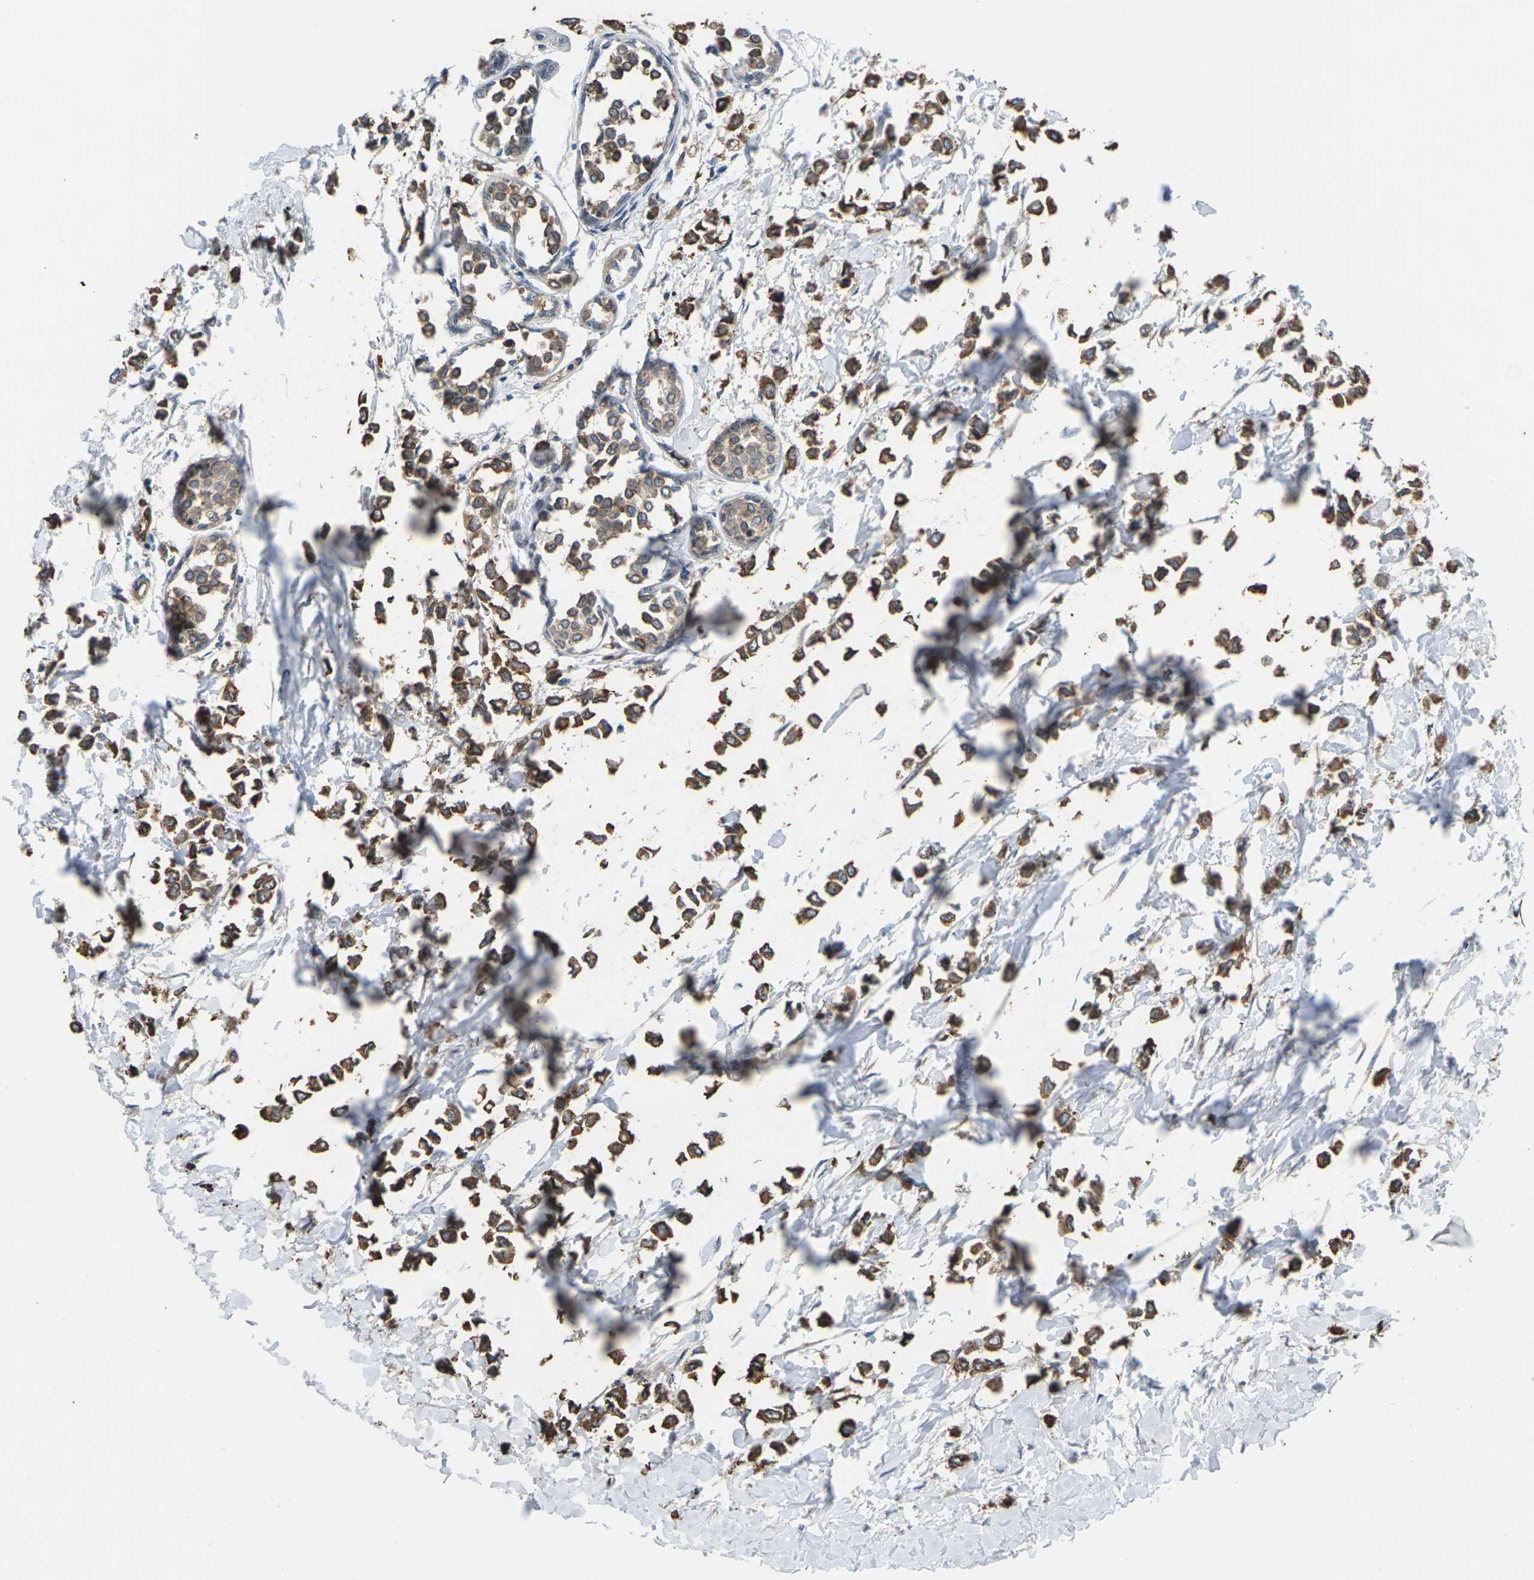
{"staining": {"intensity": "strong", "quantity": ">75%", "location": "cytoplasmic/membranous"}, "tissue": "breast cancer", "cell_type": "Tumor cells", "image_type": "cancer", "snomed": [{"axis": "morphology", "description": "Lobular carcinoma"}, {"axis": "topography", "description": "Breast"}], "caption": "Strong cytoplasmic/membranous positivity for a protein is appreciated in approximately >75% of tumor cells of breast cancer using immunohistochemistry.", "gene": "TIAM1", "patient": {"sex": "female", "age": 51}}